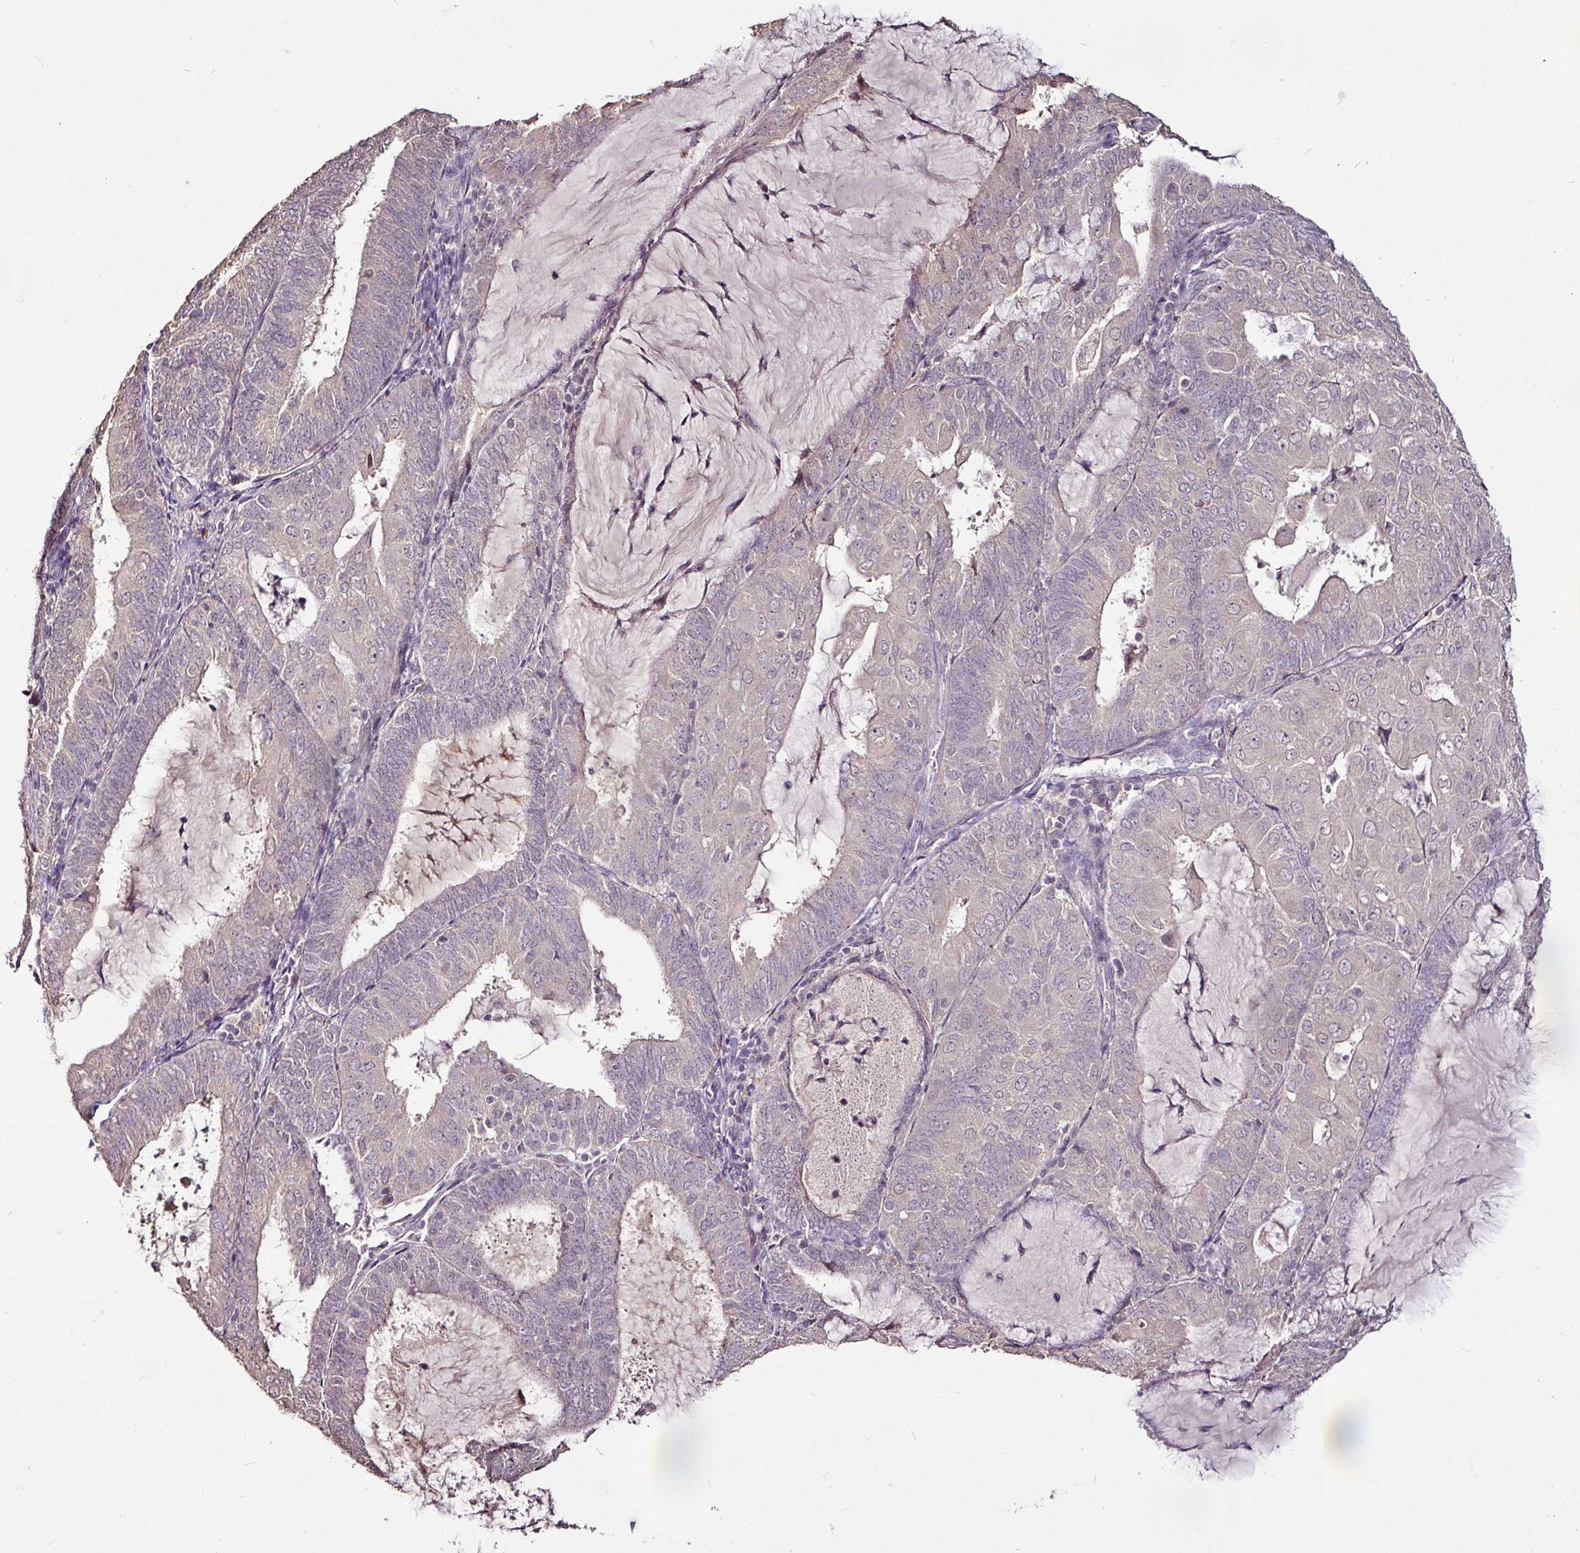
{"staining": {"intensity": "negative", "quantity": "none", "location": "none"}, "tissue": "endometrial cancer", "cell_type": "Tumor cells", "image_type": "cancer", "snomed": [{"axis": "morphology", "description": "Adenocarcinoma, NOS"}, {"axis": "topography", "description": "Endometrium"}], "caption": "There is no significant staining in tumor cells of endometrial cancer.", "gene": "RPL38", "patient": {"sex": "female", "age": 81}}